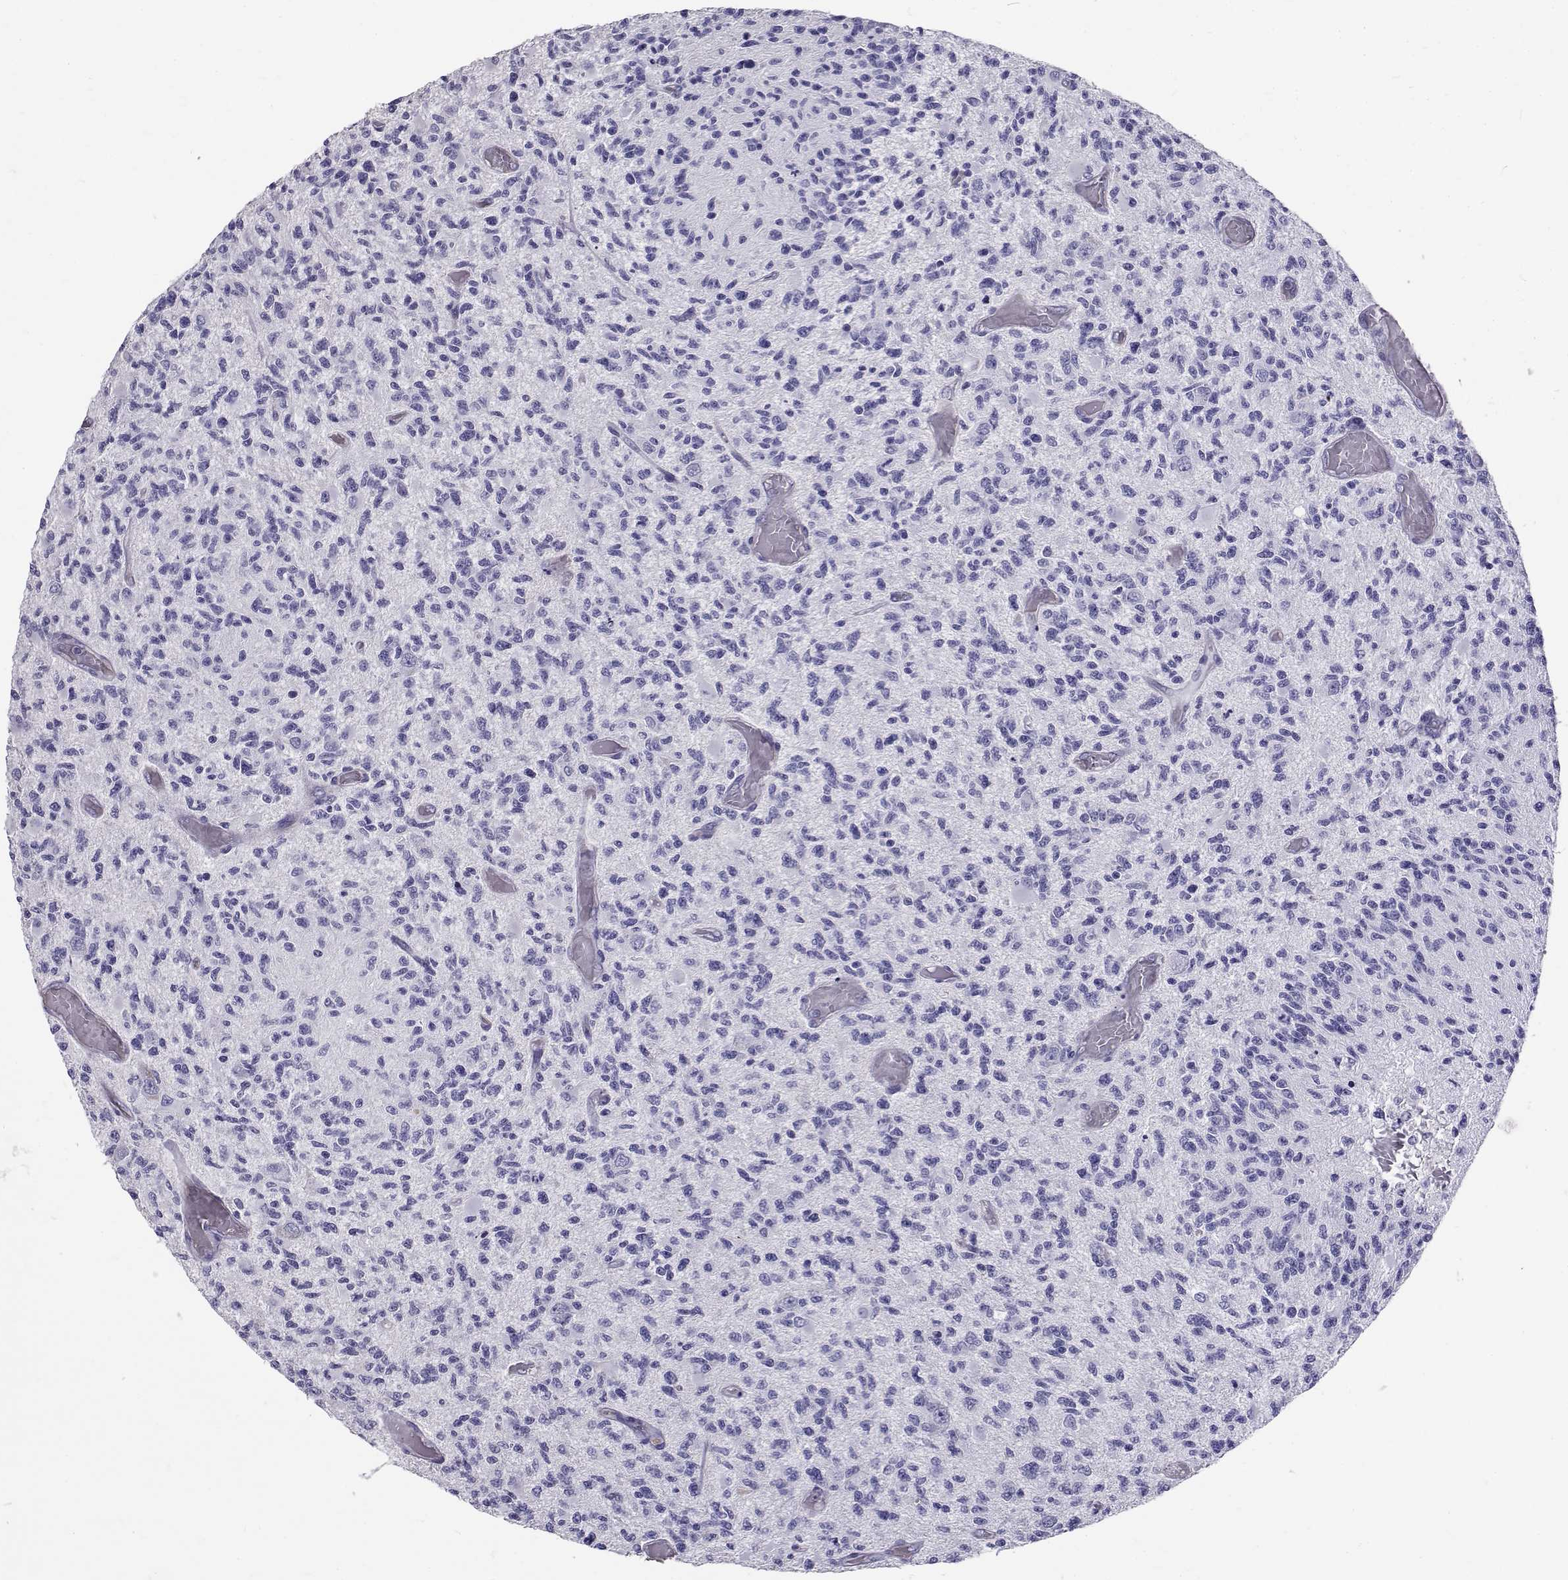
{"staining": {"intensity": "negative", "quantity": "none", "location": "none"}, "tissue": "glioma", "cell_type": "Tumor cells", "image_type": "cancer", "snomed": [{"axis": "morphology", "description": "Glioma, malignant, High grade"}, {"axis": "topography", "description": "Brain"}], "caption": "DAB (3,3'-diaminobenzidine) immunohistochemical staining of human malignant glioma (high-grade) displays no significant staining in tumor cells.", "gene": "IGSF1", "patient": {"sex": "female", "age": 63}}